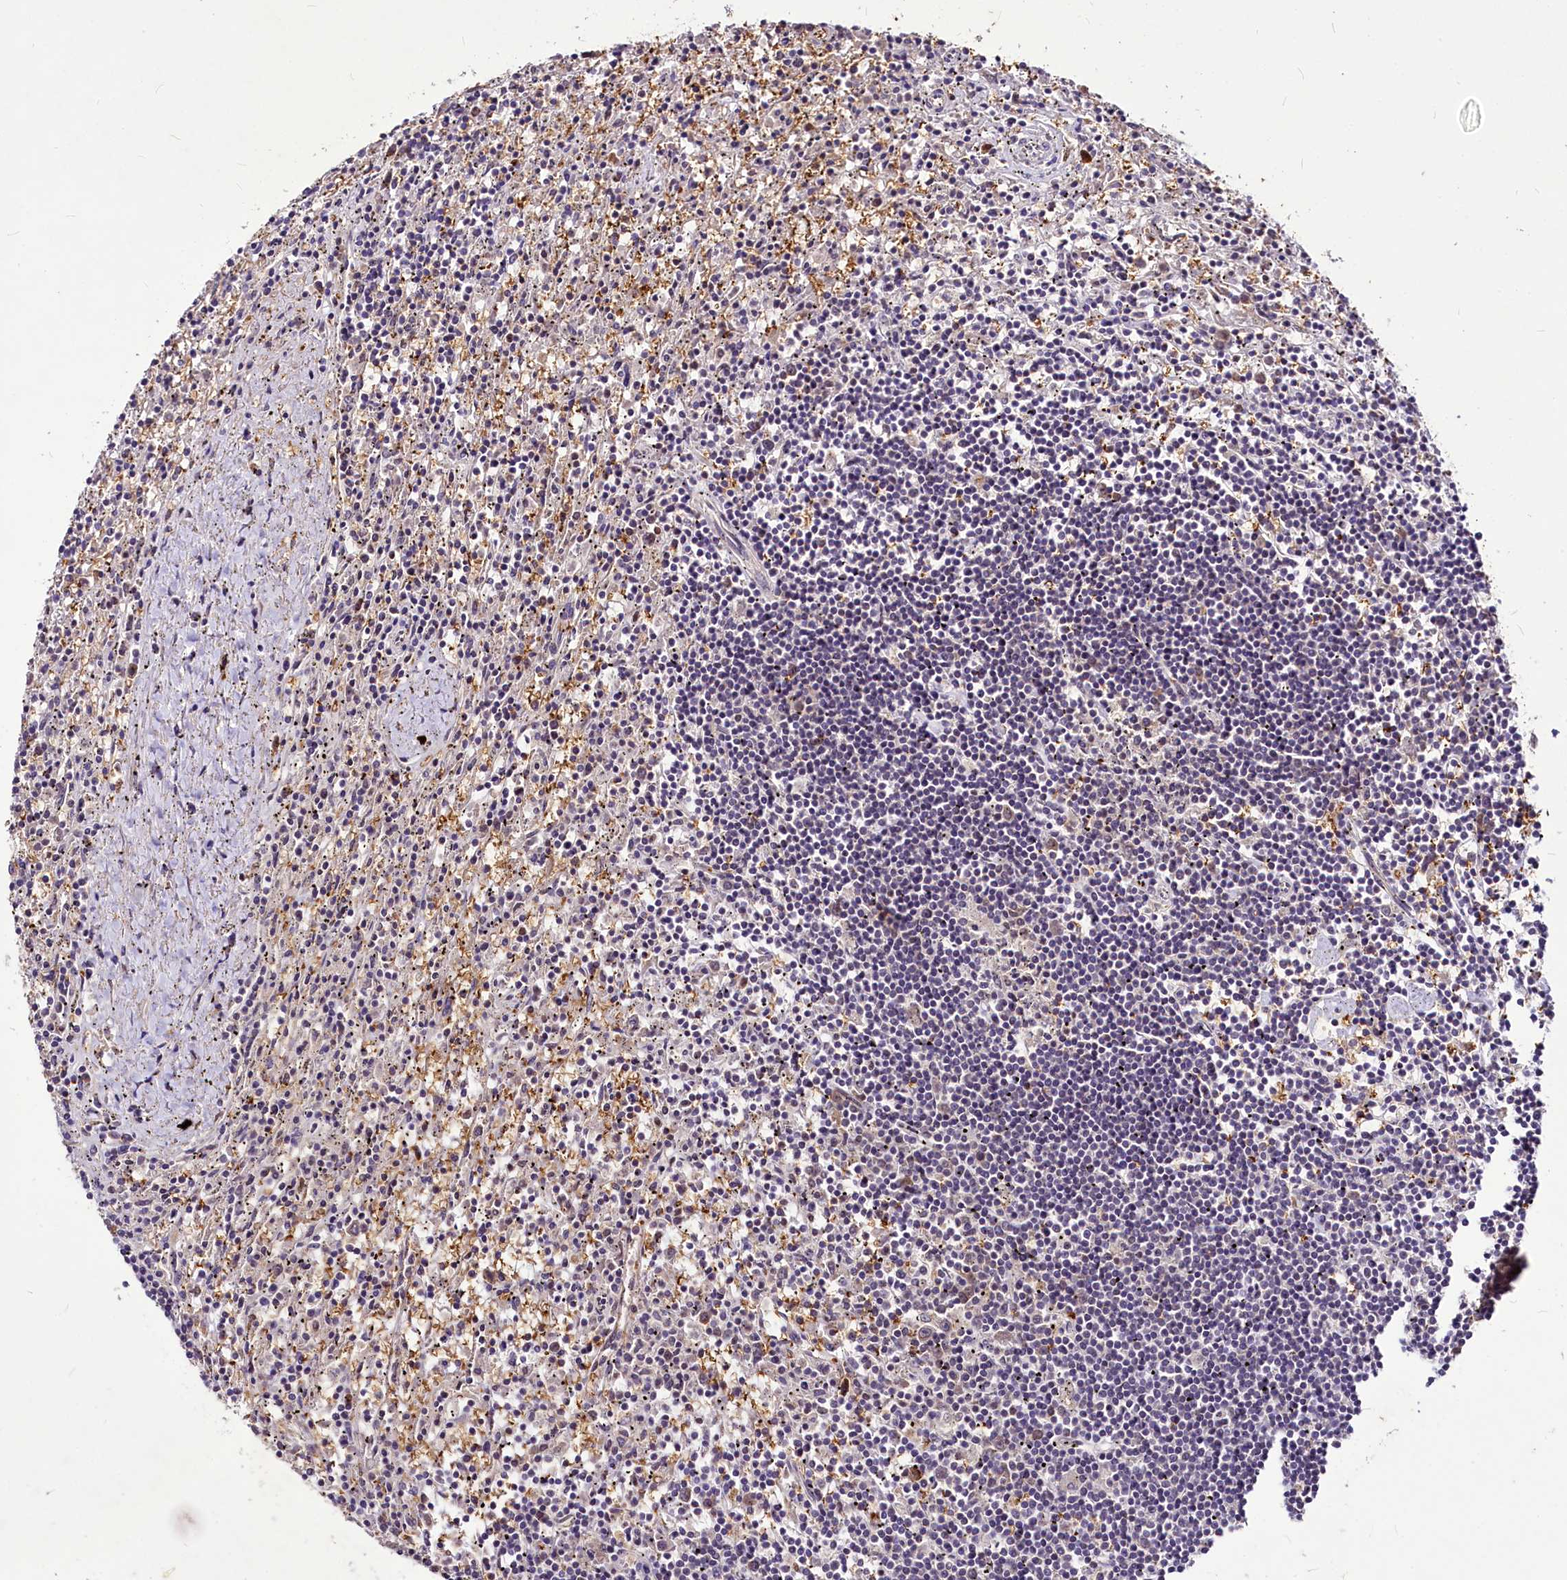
{"staining": {"intensity": "negative", "quantity": "none", "location": "none"}, "tissue": "lymphoma", "cell_type": "Tumor cells", "image_type": "cancer", "snomed": [{"axis": "morphology", "description": "Malignant lymphoma, non-Hodgkin's type, Low grade"}, {"axis": "topography", "description": "Spleen"}], "caption": "IHC of lymphoma demonstrates no expression in tumor cells.", "gene": "C11orf86", "patient": {"sex": "male", "age": 76}}